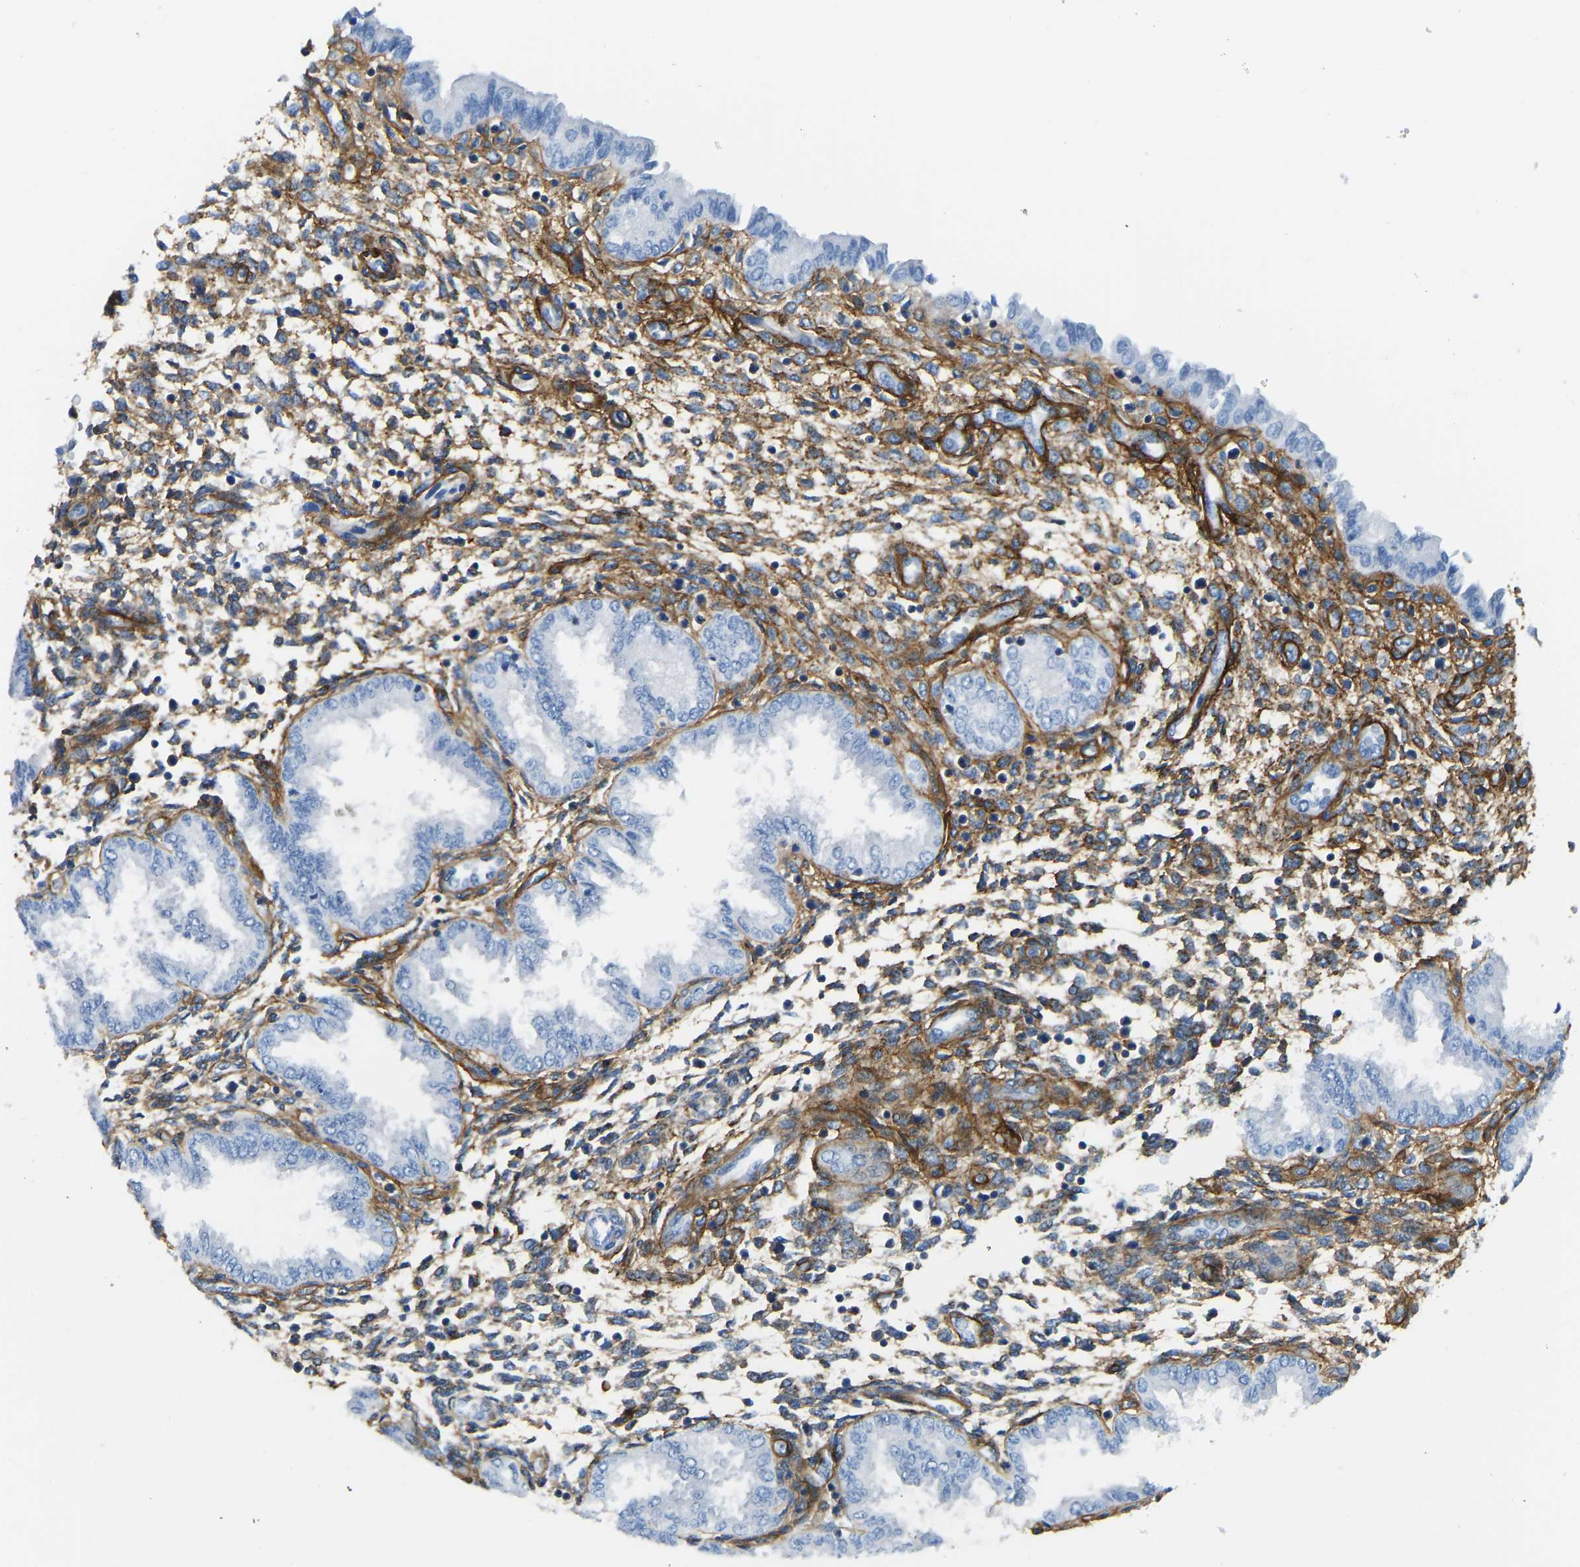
{"staining": {"intensity": "moderate", "quantity": "25%-75%", "location": "cytoplasmic/membranous"}, "tissue": "endometrium", "cell_type": "Cells in endometrial stroma", "image_type": "normal", "snomed": [{"axis": "morphology", "description": "Normal tissue, NOS"}, {"axis": "topography", "description": "Endometrium"}], "caption": "IHC photomicrograph of normal human endometrium stained for a protein (brown), which exhibits medium levels of moderate cytoplasmic/membranous positivity in about 25%-75% of cells in endometrial stroma.", "gene": "COL15A1", "patient": {"sex": "female", "age": 33}}